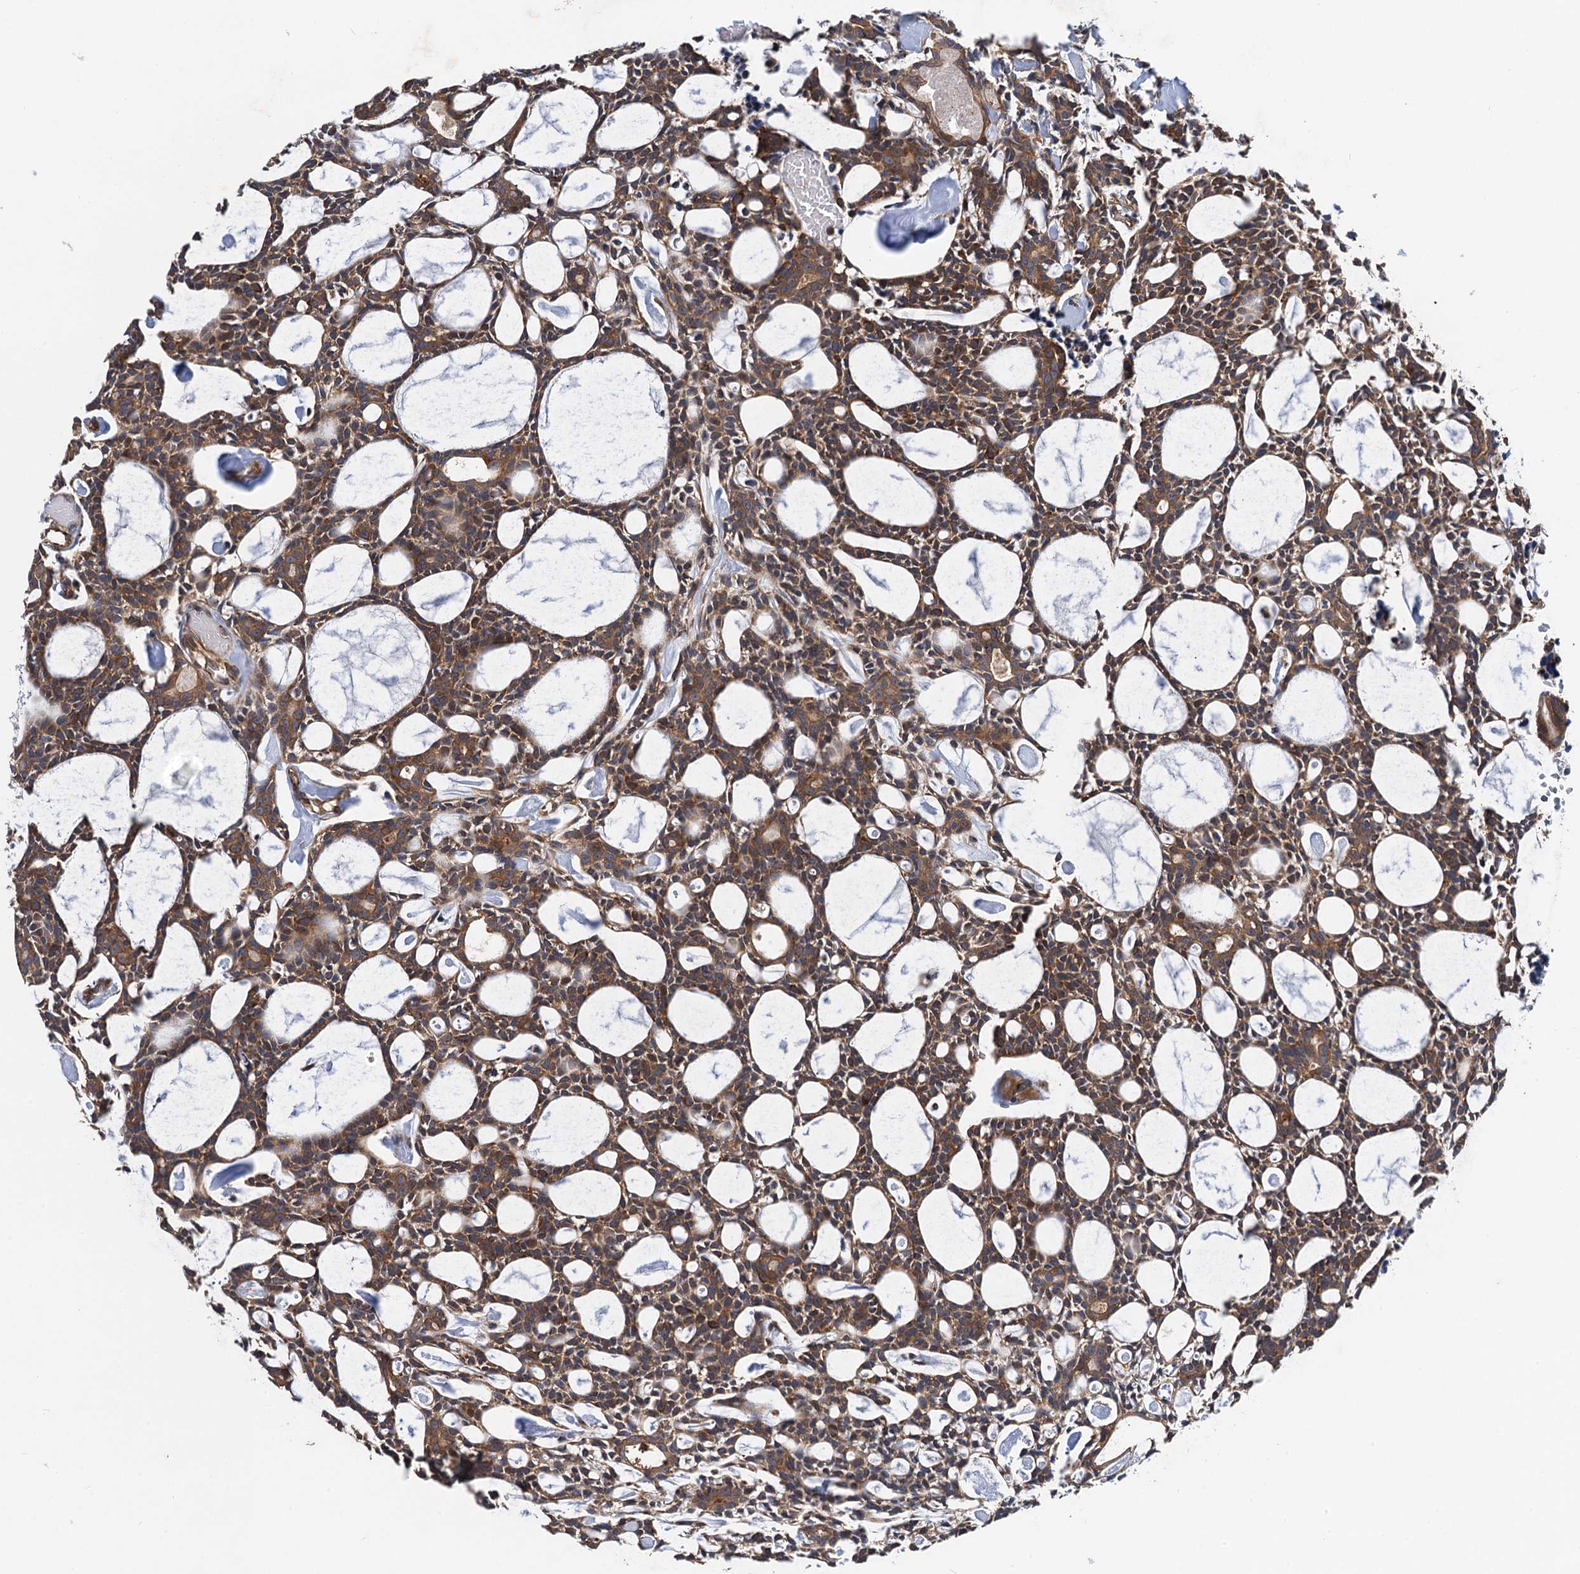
{"staining": {"intensity": "moderate", "quantity": ">75%", "location": "cytoplasmic/membranous"}, "tissue": "head and neck cancer", "cell_type": "Tumor cells", "image_type": "cancer", "snomed": [{"axis": "morphology", "description": "Adenocarcinoma, NOS"}, {"axis": "topography", "description": "Salivary gland"}, {"axis": "topography", "description": "Head-Neck"}], "caption": "An immunohistochemistry (IHC) image of neoplastic tissue is shown. Protein staining in brown highlights moderate cytoplasmic/membranous positivity in adenocarcinoma (head and neck) within tumor cells. (DAB IHC, brown staining for protein, blue staining for nuclei).", "gene": "PJA2", "patient": {"sex": "male", "age": 55}}